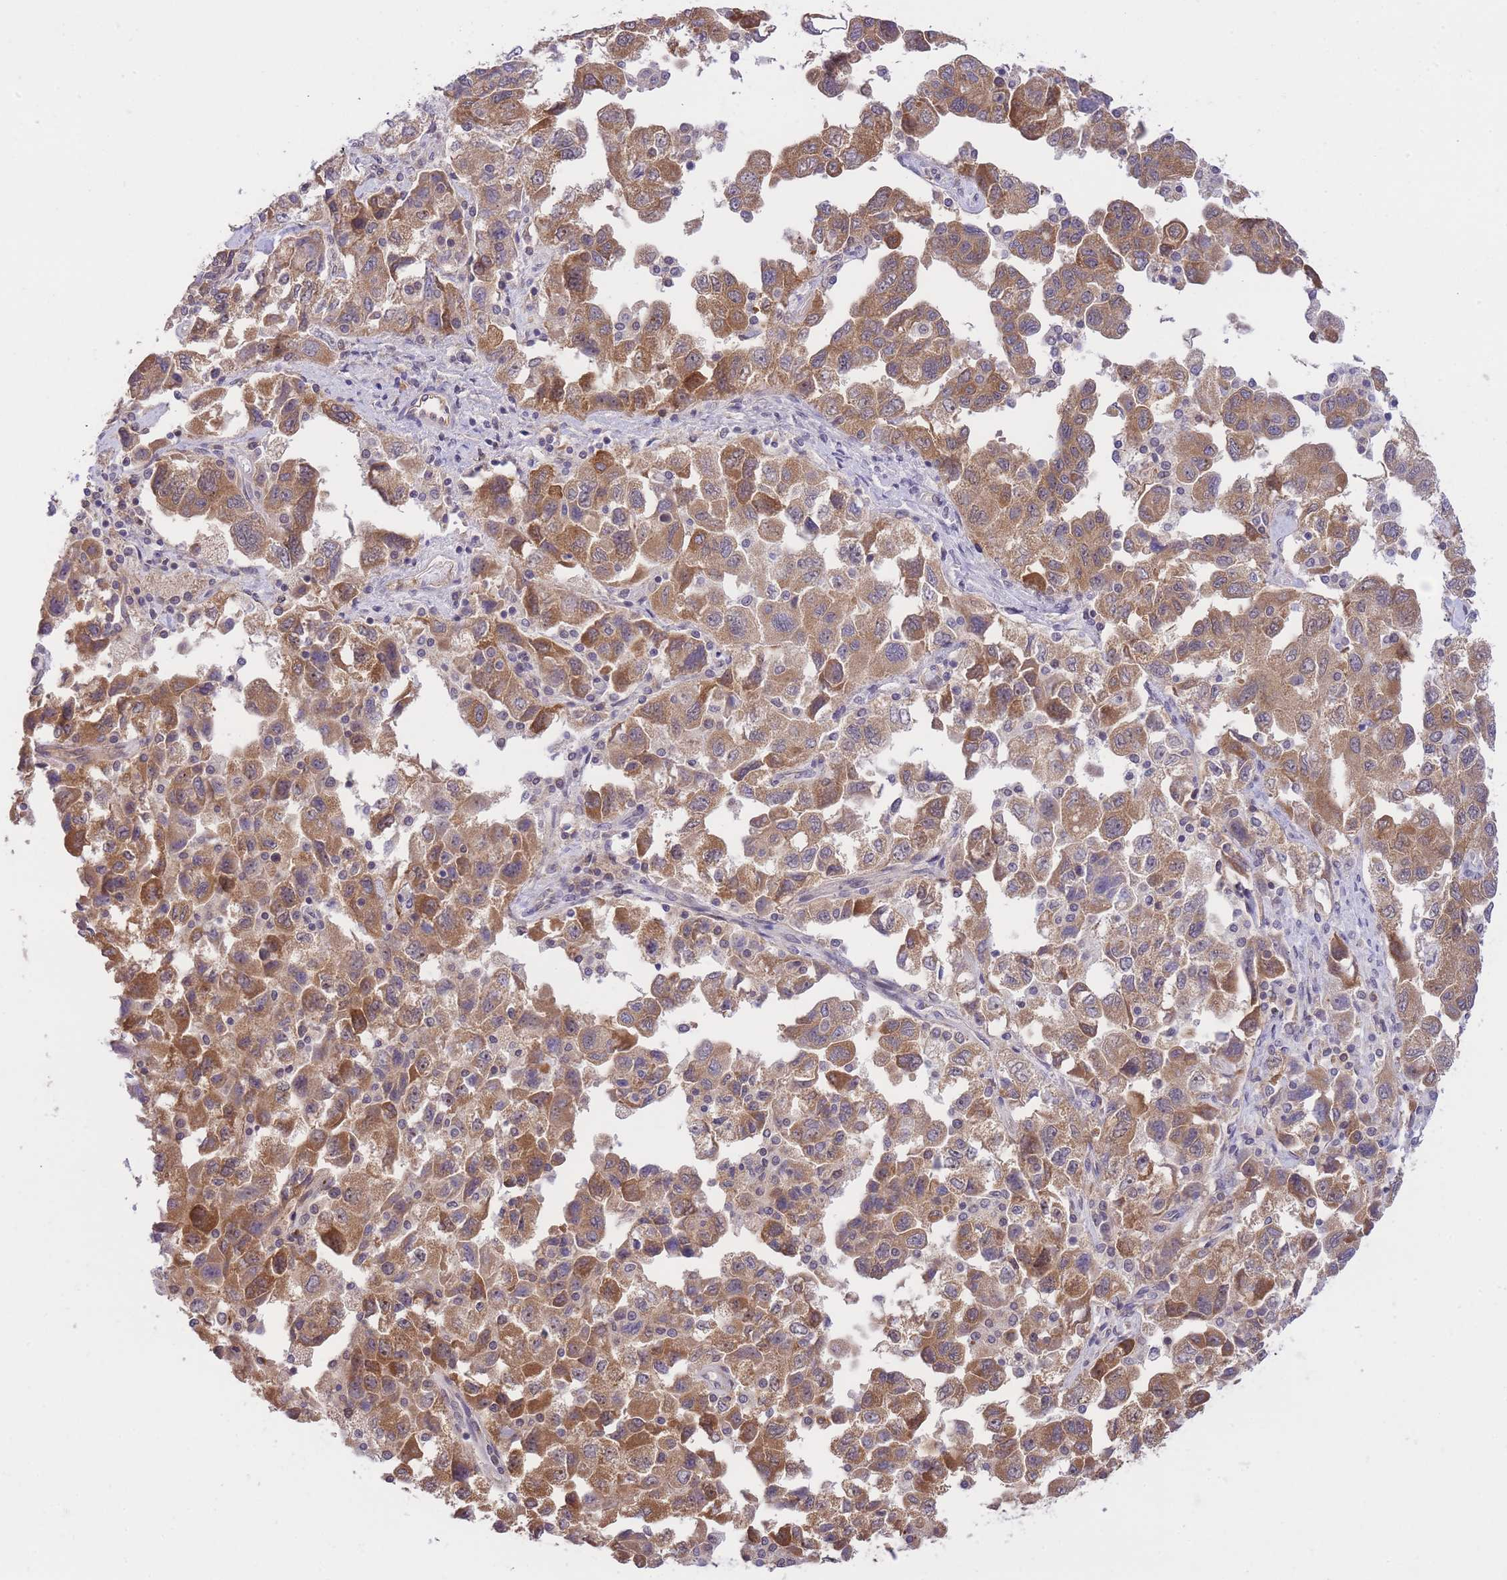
{"staining": {"intensity": "moderate", "quantity": ">75%", "location": "cytoplasmic/membranous"}, "tissue": "ovarian cancer", "cell_type": "Tumor cells", "image_type": "cancer", "snomed": [{"axis": "morphology", "description": "Carcinoma, NOS"}, {"axis": "morphology", "description": "Cystadenocarcinoma, serous, NOS"}, {"axis": "topography", "description": "Ovary"}], "caption": "Immunohistochemistry of ovarian serous cystadenocarcinoma shows medium levels of moderate cytoplasmic/membranous positivity in about >75% of tumor cells. The protein of interest is stained brown, and the nuclei are stained in blue (DAB (3,3'-diaminobenzidine) IHC with brightfield microscopy, high magnification).", "gene": "EXOSC8", "patient": {"sex": "female", "age": 69}}